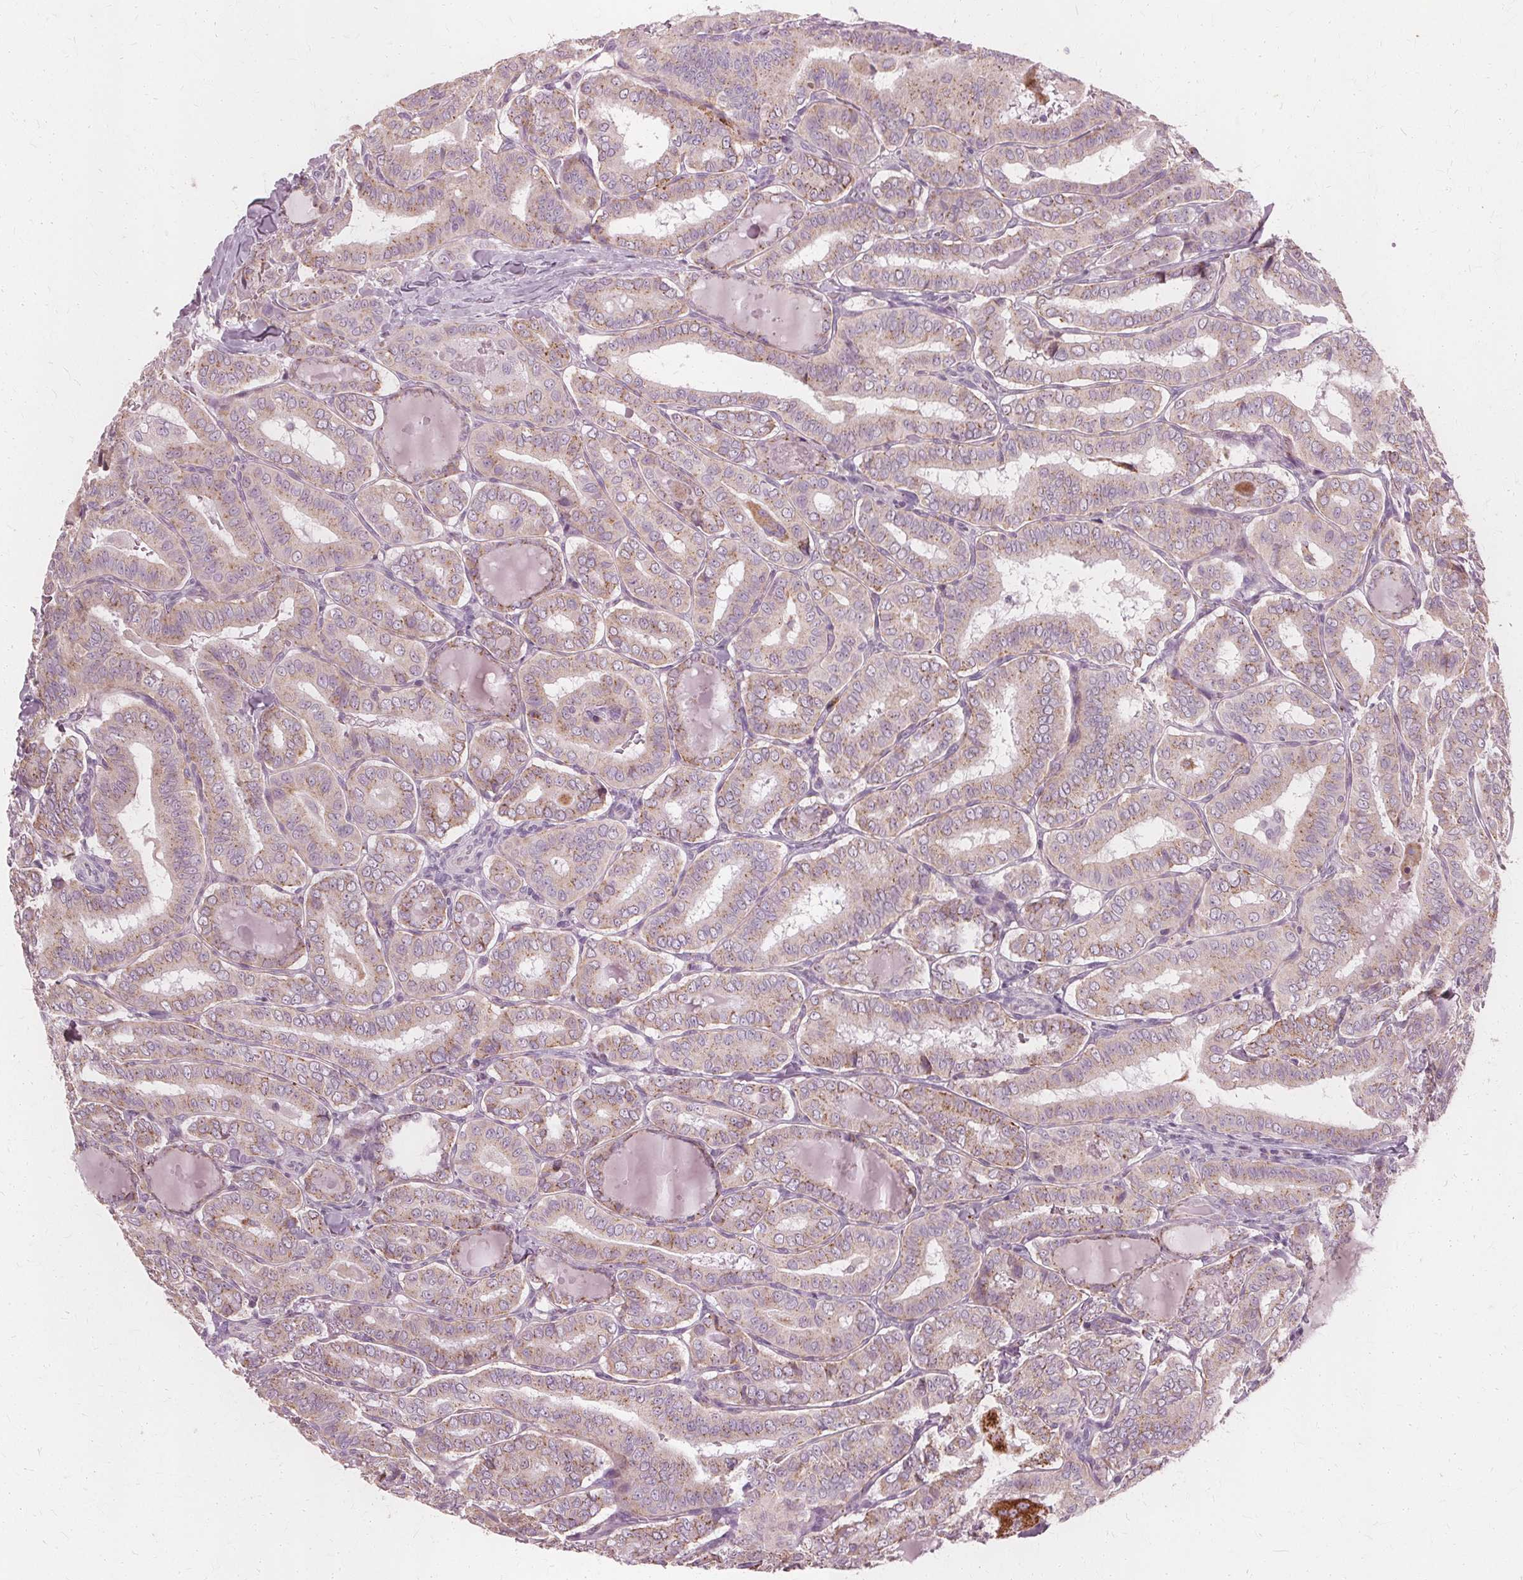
{"staining": {"intensity": "weak", "quantity": ">75%", "location": "cytoplasmic/membranous"}, "tissue": "thyroid cancer", "cell_type": "Tumor cells", "image_type": "cancer", "snomed": [{"axis": "morphology", "description": "Papillary adenocarcinoma, NOS"}, {"axis": "morphology", "description": "Papillary adenoma metastatic"}, {"axis": "topography", "description": "Thyroid gland"}], "caption": "A brown stain shows weak cytoplasmic/membranous expression of a protein in human papillary adenocarcinoma (thyroid) tumor cells.", "gene": "DNASE2", "patient": {"sex": "female", "age": 50}}